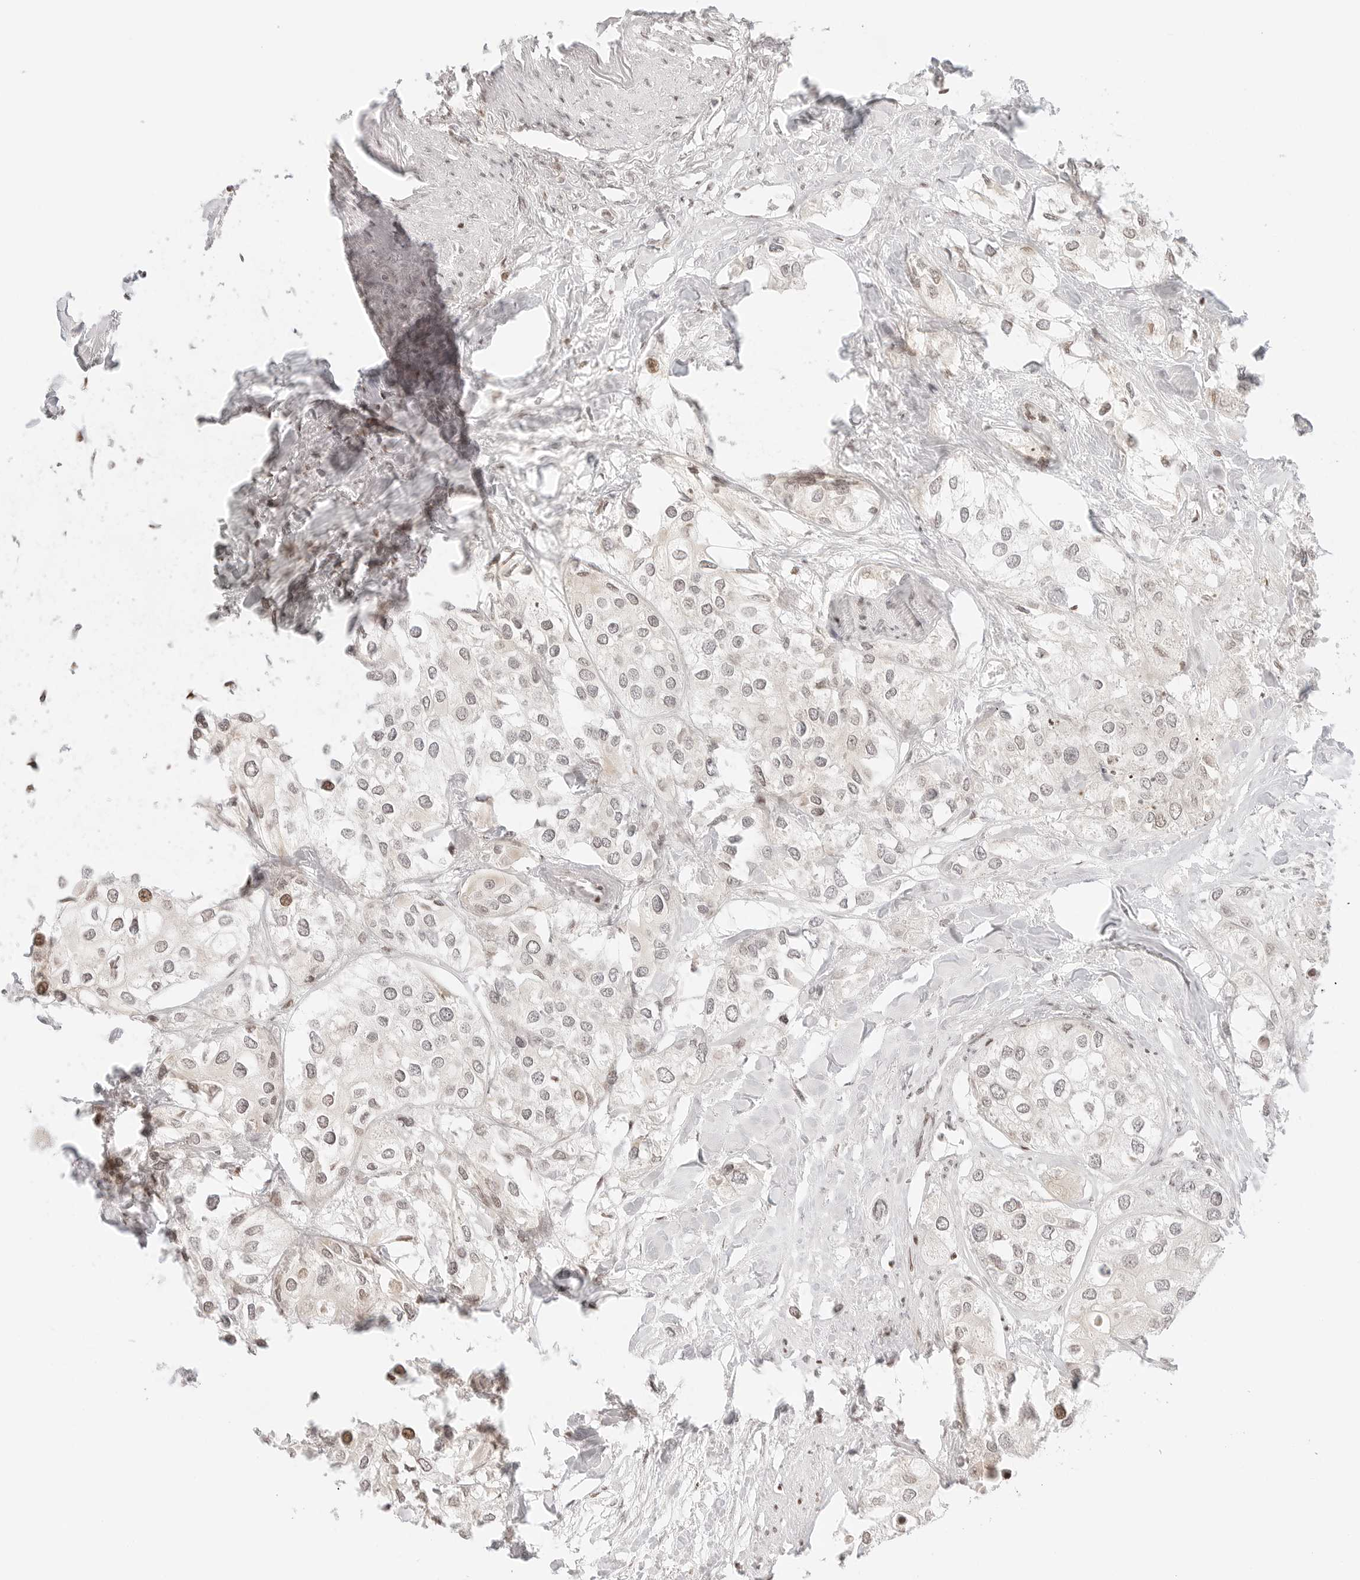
{"staining": {"intensity": "weak", "quantity": "25%-75%", "location": "cytoplasmic/membranous,nuclear"}, "tissue": "urothelial cancer", "cell_type": "Tumor cells", "image_type": "cancer", "snomed": [{"axis": "morphology", "description": "Urothelial carcinoma, High grade"}, {"axis": "topography", "description": "Urinary bladder"}], "caption": "Brown immunohistochemical staining in human urothelial carcinoma (high-grade) demonstrates weak cytoplasmic/membranous and nuclear staining in about 25%-75% of tumor cells. (Brightfield microscopy of DAB IHC at high magnification).", "gene": "RPS6KL1", "patient": {"sex": "male", "age": 64}}